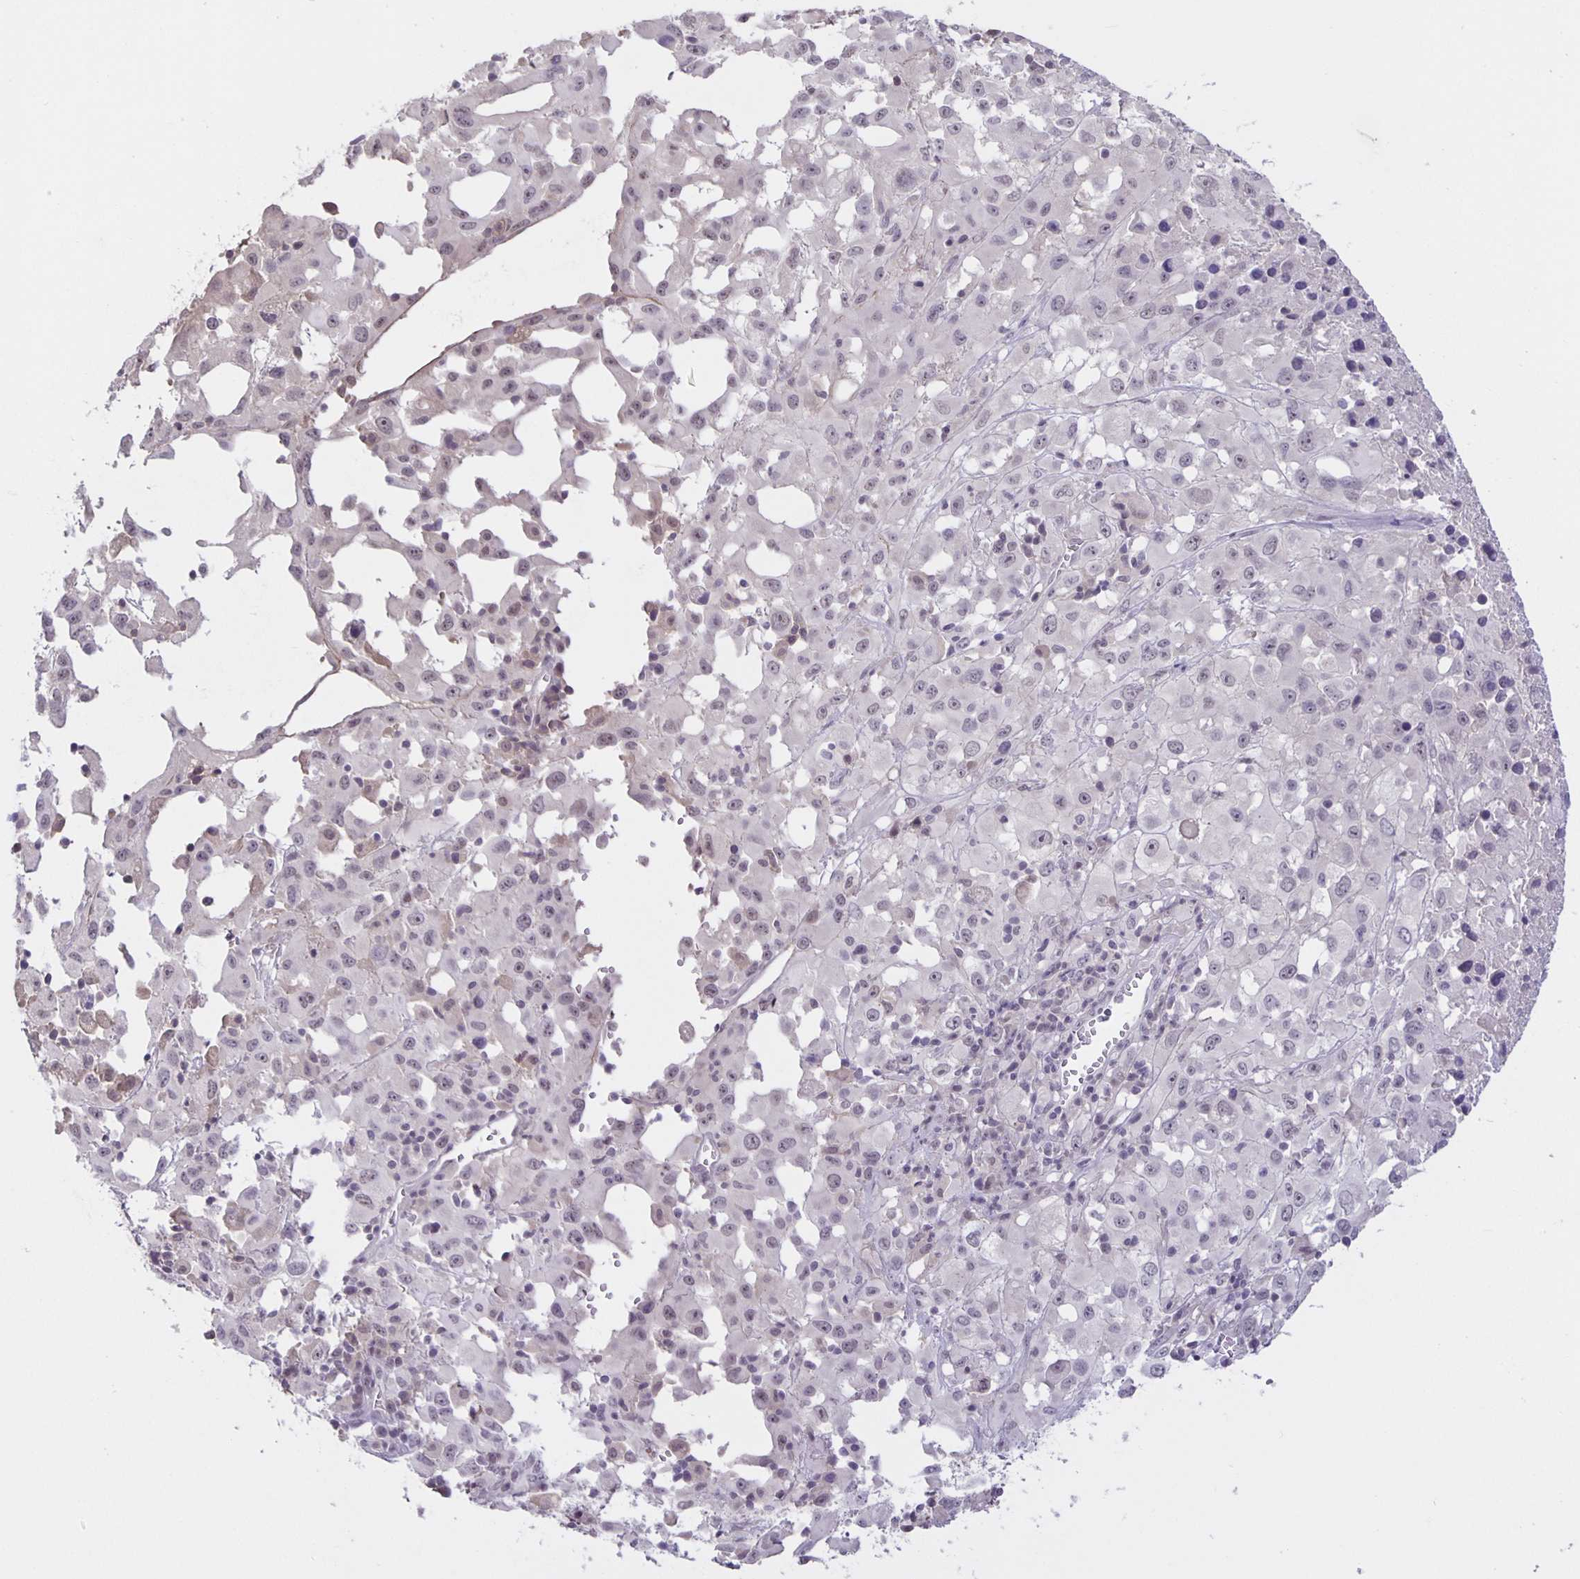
{"staining": {"intensity": "negative", "quantity": "none", "location": "none"}, "tissue": "melanoma", "cell_type": "Tumor cells", "image_type": "cancer", "snomed": [{"axis": "morphology", "description": "Malignant melanoma, Metastatic site"}, {"axis": "topography", "description": "Soft tissue"}], "caption": "A photomicrograph of melanoma stained for a protein demonstrates no brown staining in tumor cells.", "gene": "ARVCF", "patient": {"sex": "male", "age": 50}}